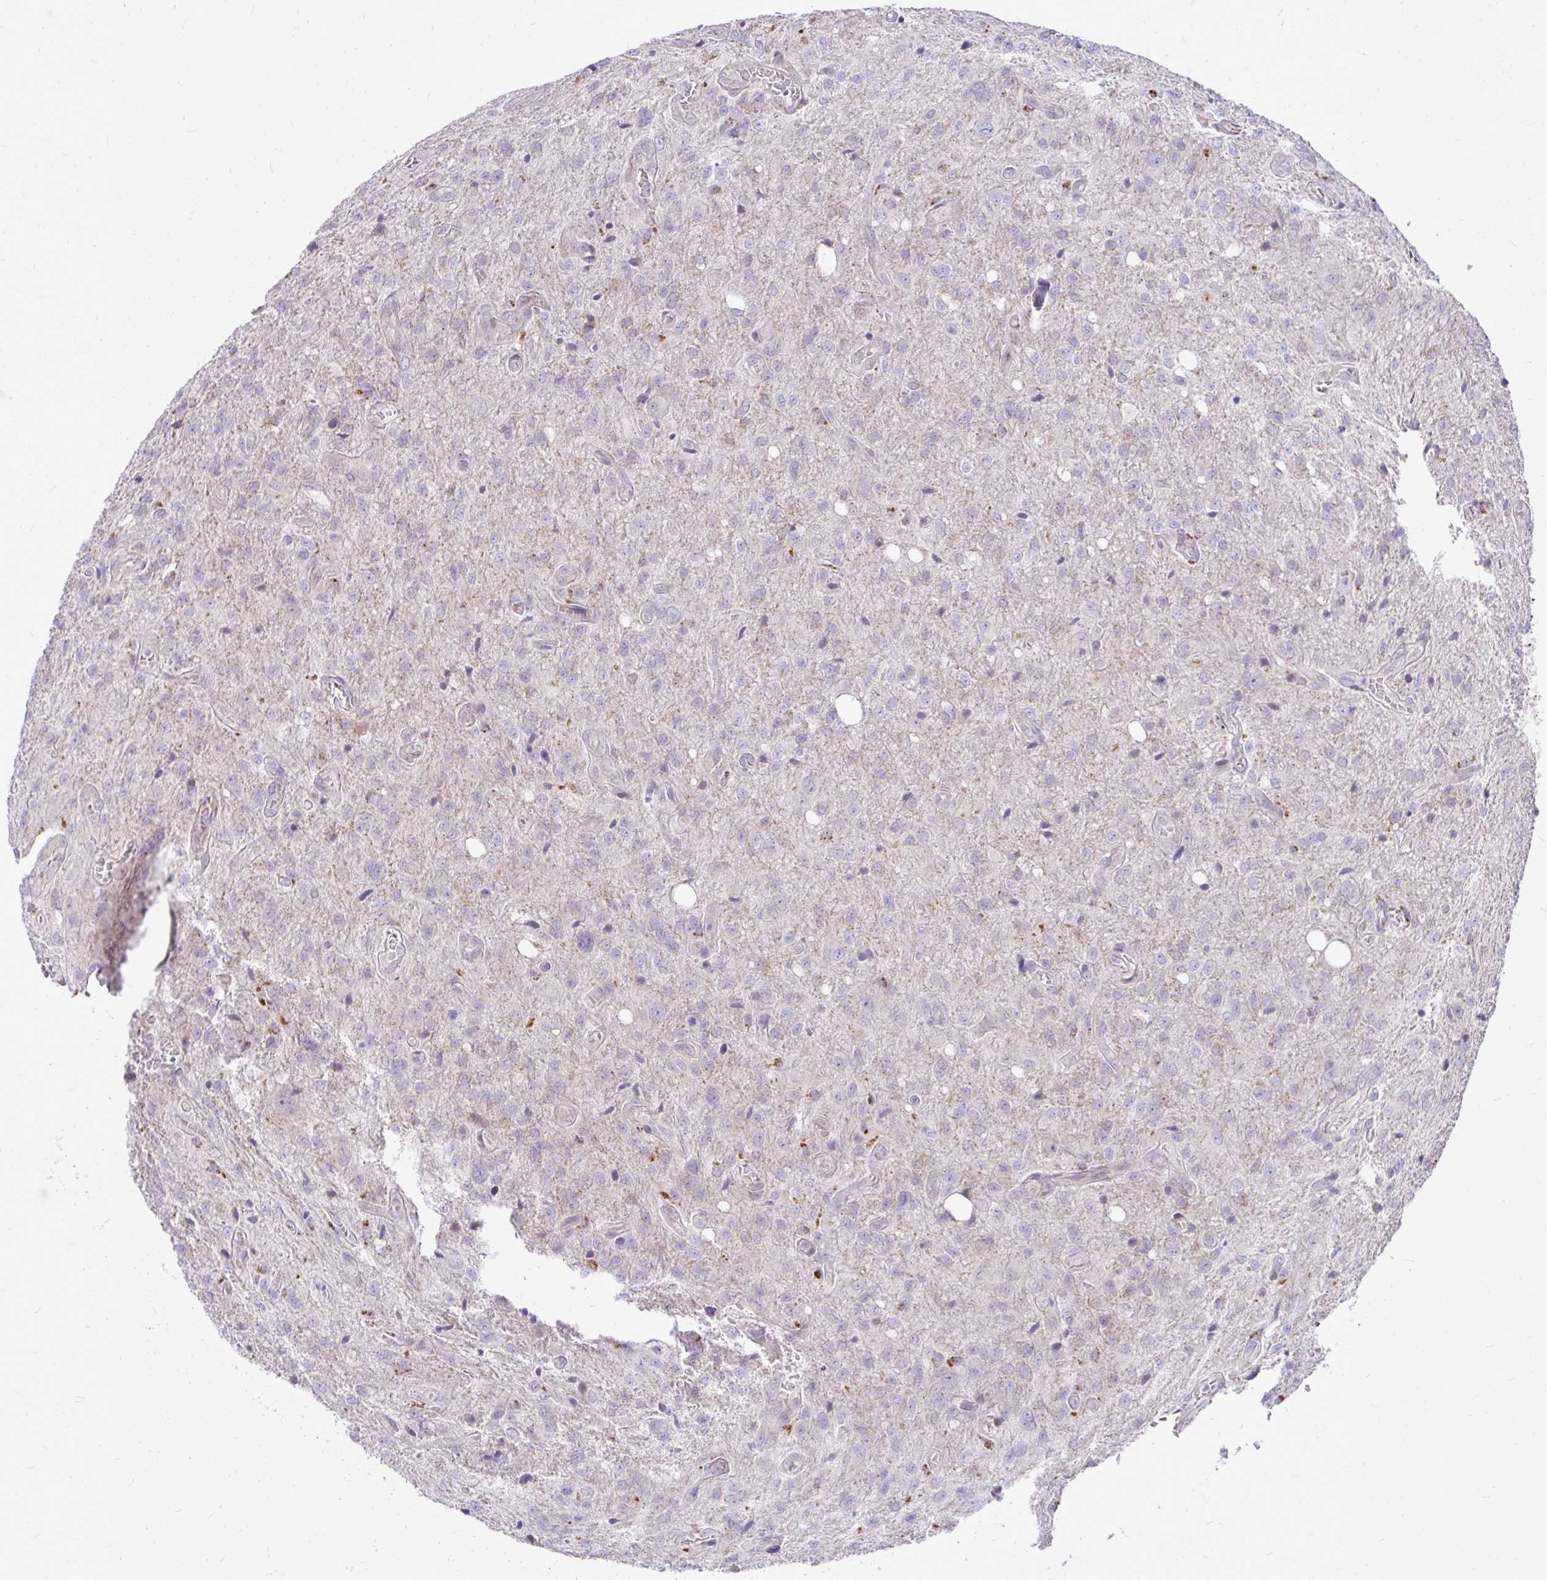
{"staining": {"intensity": "negative", "quantity": "none", "location": "none"}, "tissue": "glioma", "cell_type": "Tumor cells", "image_type": "cancer", "snomed": [{"axis": "morphology", "description": "Glioma, malignant, Low grade"}, {"axis": "topography", "description": "Brain"}], "caption": "This micrograph is of glioma stained with immunohistochemistry (IHC) to label a protein in brown with the nuclei are counter-stained blue. There is no expression in tumor cells.", "gene": "ZSCAN25", "patient": {"sex": "male", "age": 66}}